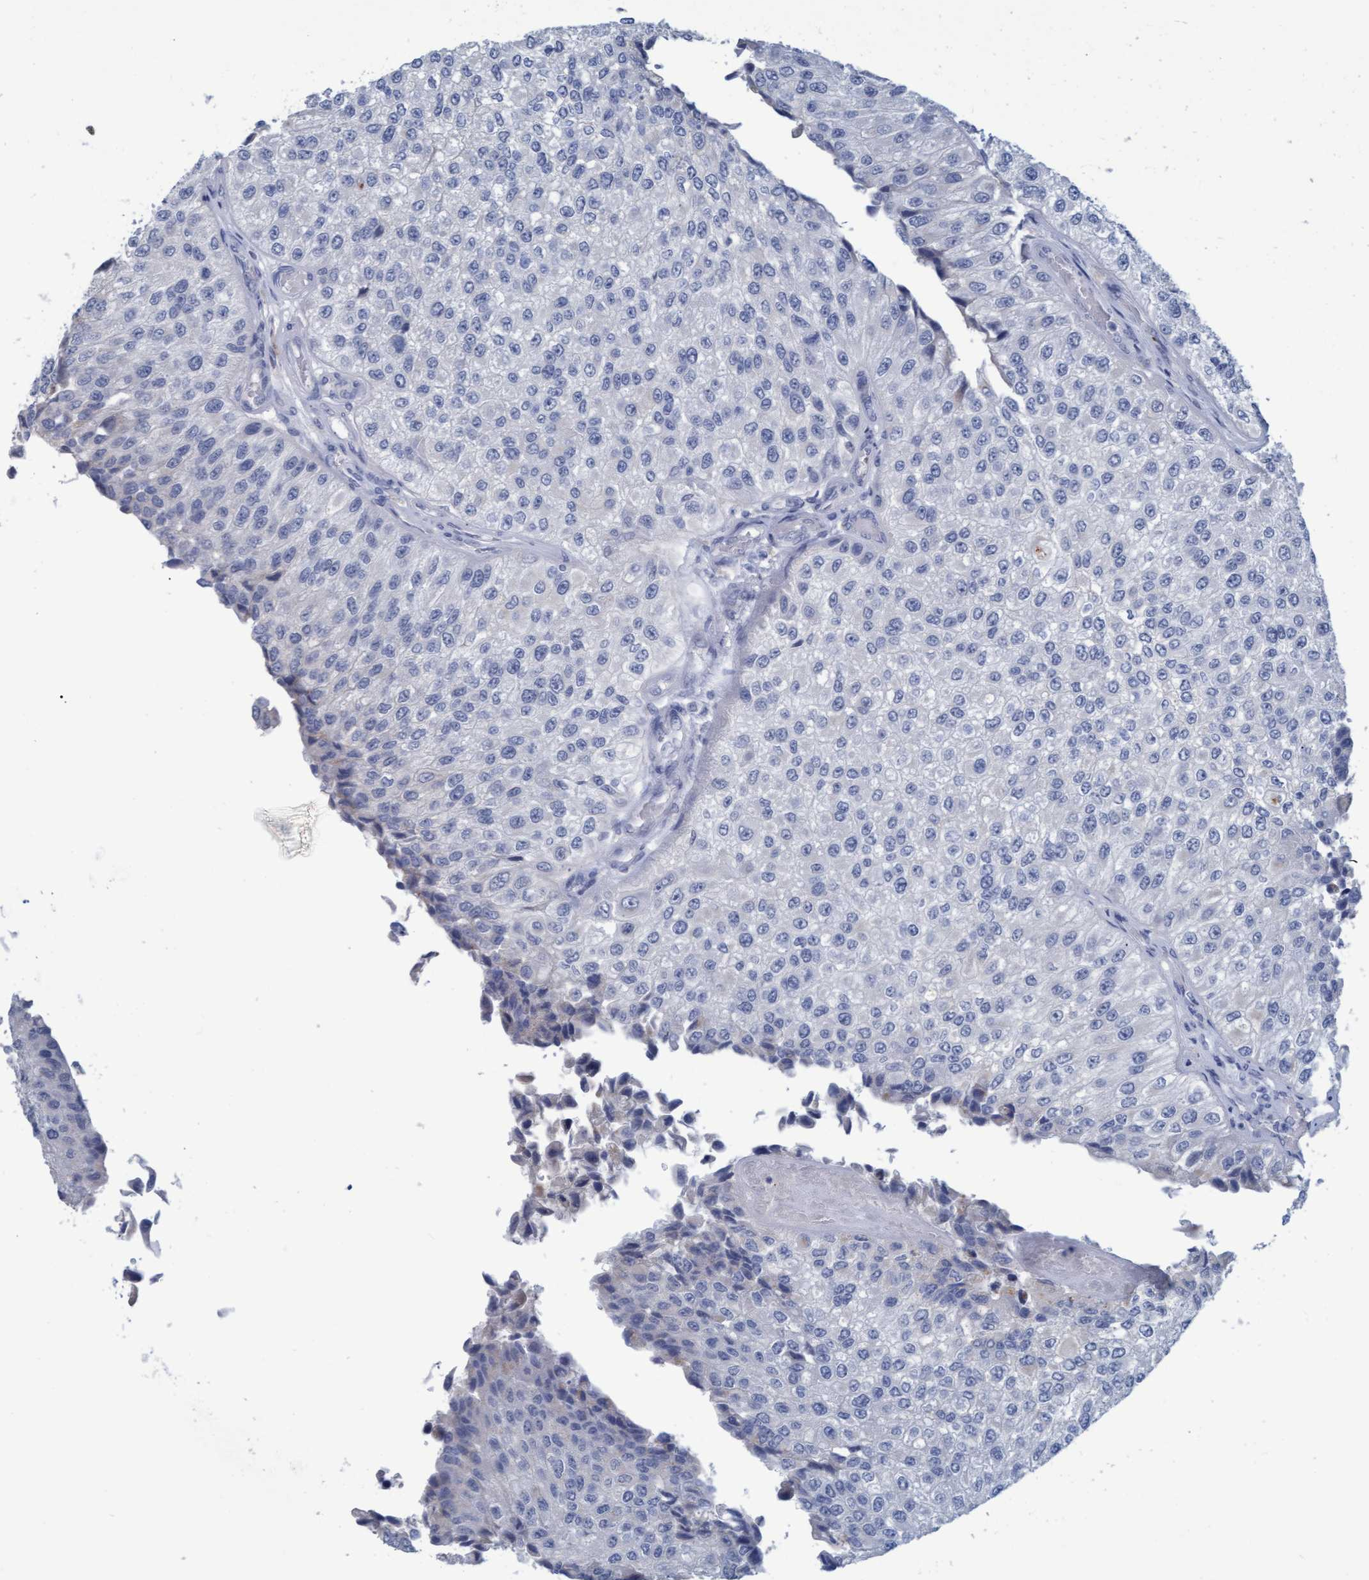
{"staining": {"intensity": "negative", "quantity": "none", "location": "none"}, "tissue": "urothelial cancer", "cell_type": "Tumor cells", "image_type": "cancer", "snomed": [{"axis": "morphology", "description": "Urothelial carcinoma, High grade"}, {"axis": "topography", "description": "Kidney"}, {"axis": "topography", "description": "Urinary bladder"}], "caption": "There is no significant staining in tumor cells of urothelial carcinoma (high-grade).", "gene": "PROCA1", "patient": {"sex": "male", "age": 77}}